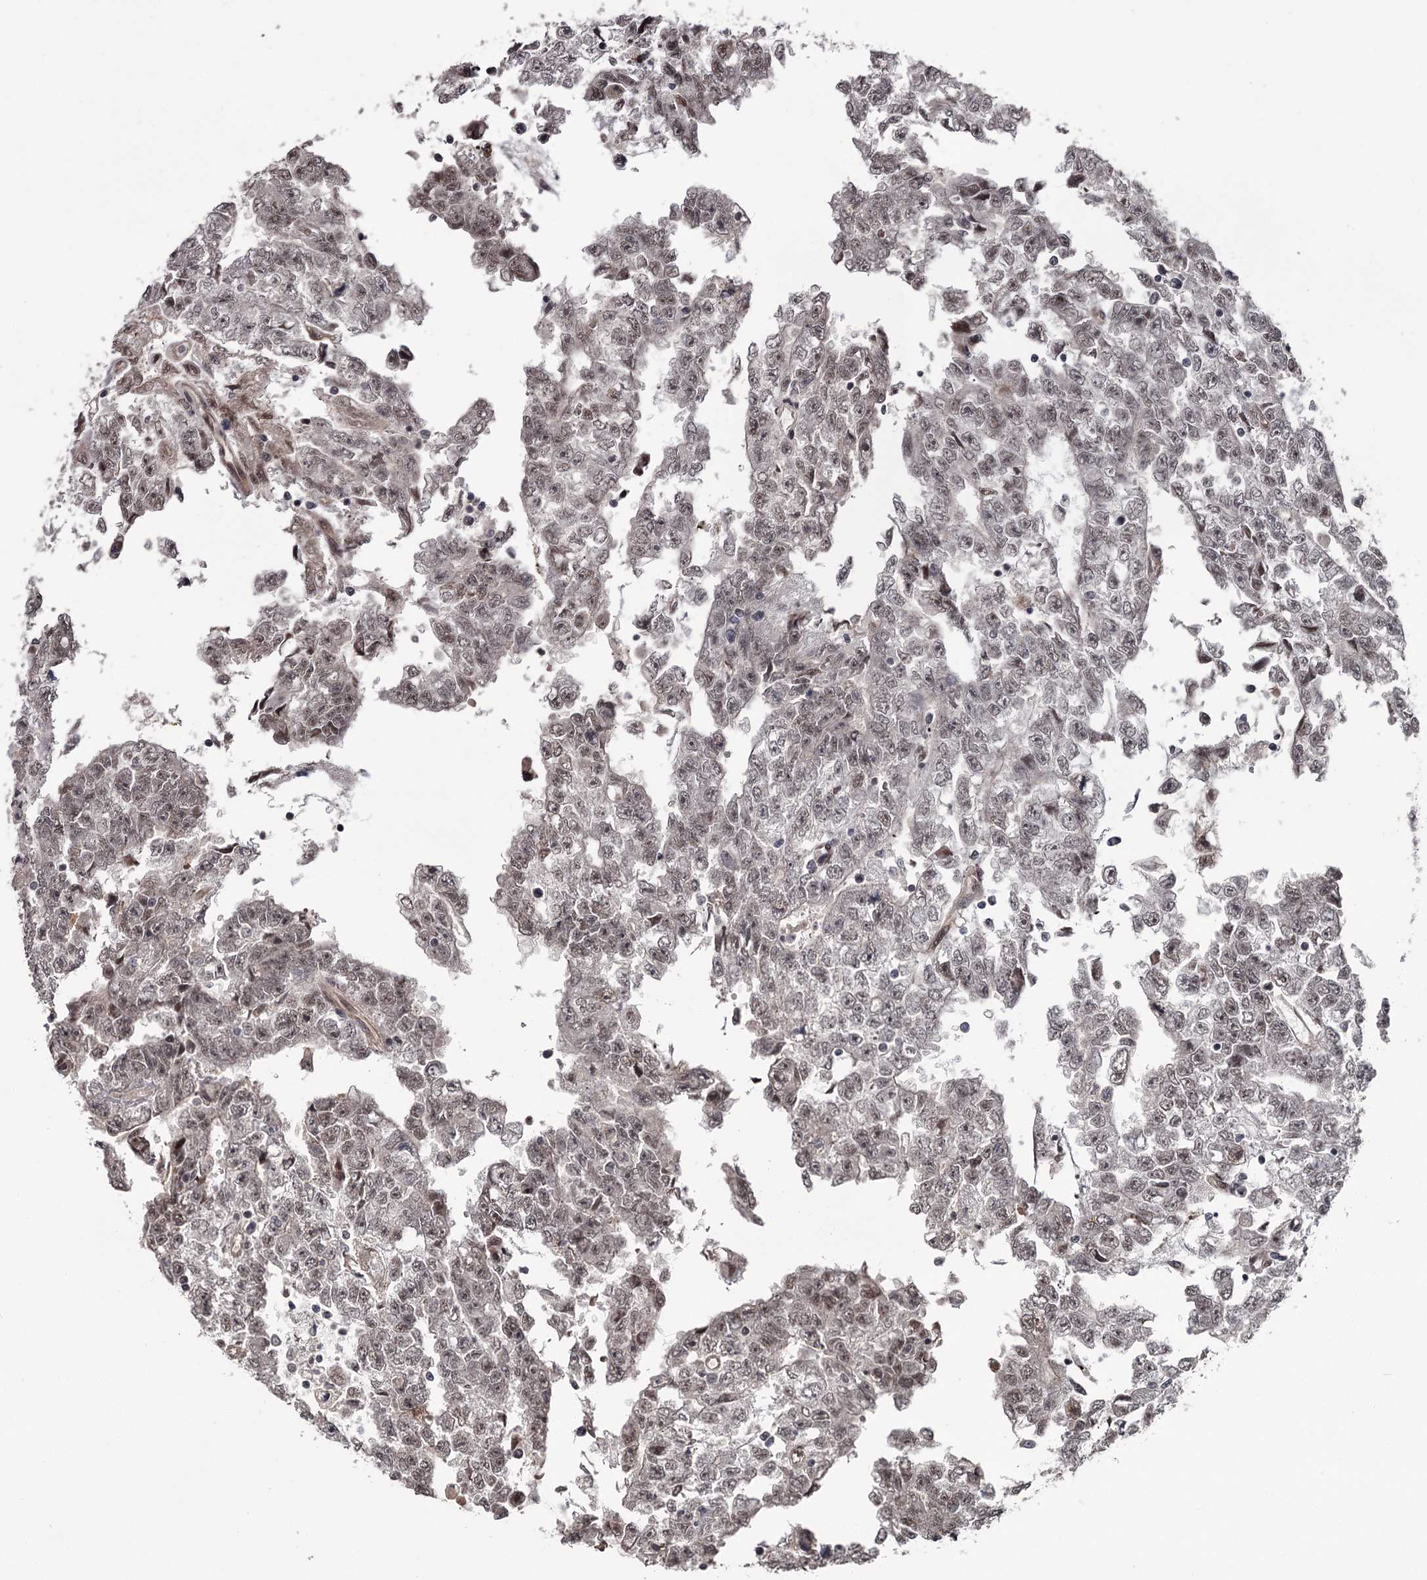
{"staining": {"intensity": "weak", "quantity": ">75%", "location": "nuclear"}, "tissue": "testis cancer", "cell_type": "Tumor cells", "image_type": "cancer", "snomed": [{"axis": "morphology", "description": "Carcinoma, Embryonal, NOS"}, {"axis": "topography", "description": "Testis"}], "caption": "Protein staining shows weak nuclear positivity in approximately >75% of tumor cells in testis cancer.", "gene": "CDC42EP2", "patient": {"sex": "male", "age": 25}}